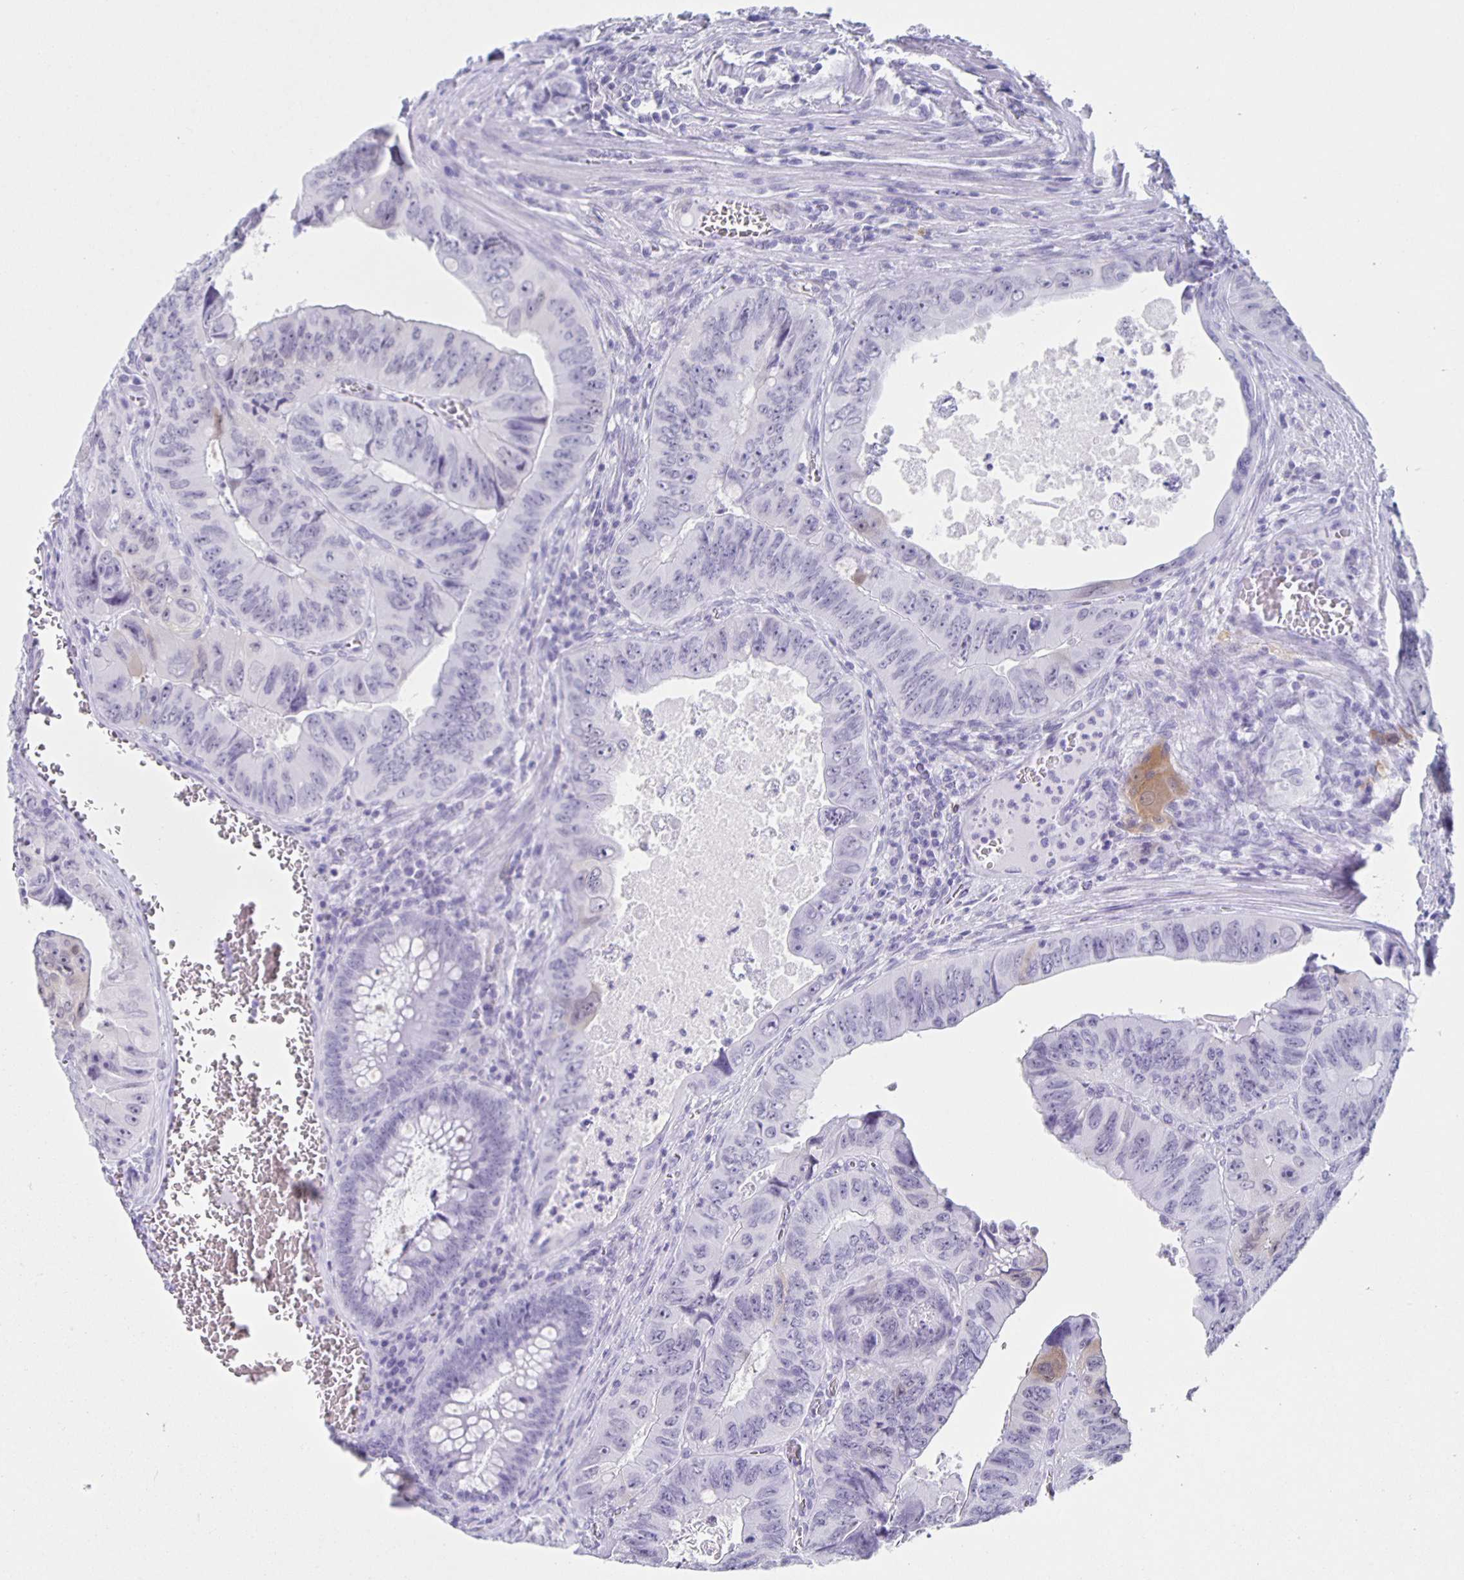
{"staining": {"intensity": "negative", "quantity": "none", "location": "none"}, "tissue": "colorectal cancer", "cell_type": "Tumor cells", "image_type": "cancer", "snomed": [{"axis": "morphology", "description": "Adenocarcinoma, NOS"}, {"axis": "topography", "description": "Colon"}], "caption": "Tumor cells show no significant staining in adenocarcinoma (colorectal). The staining was performed using DAB to visualize the protein expression in brown, while the nuclei were stained in blue with hematoxylin (Magnification: 20x).", "gene": "TPPP", "patient": {"sex": "female", "age": 84}}